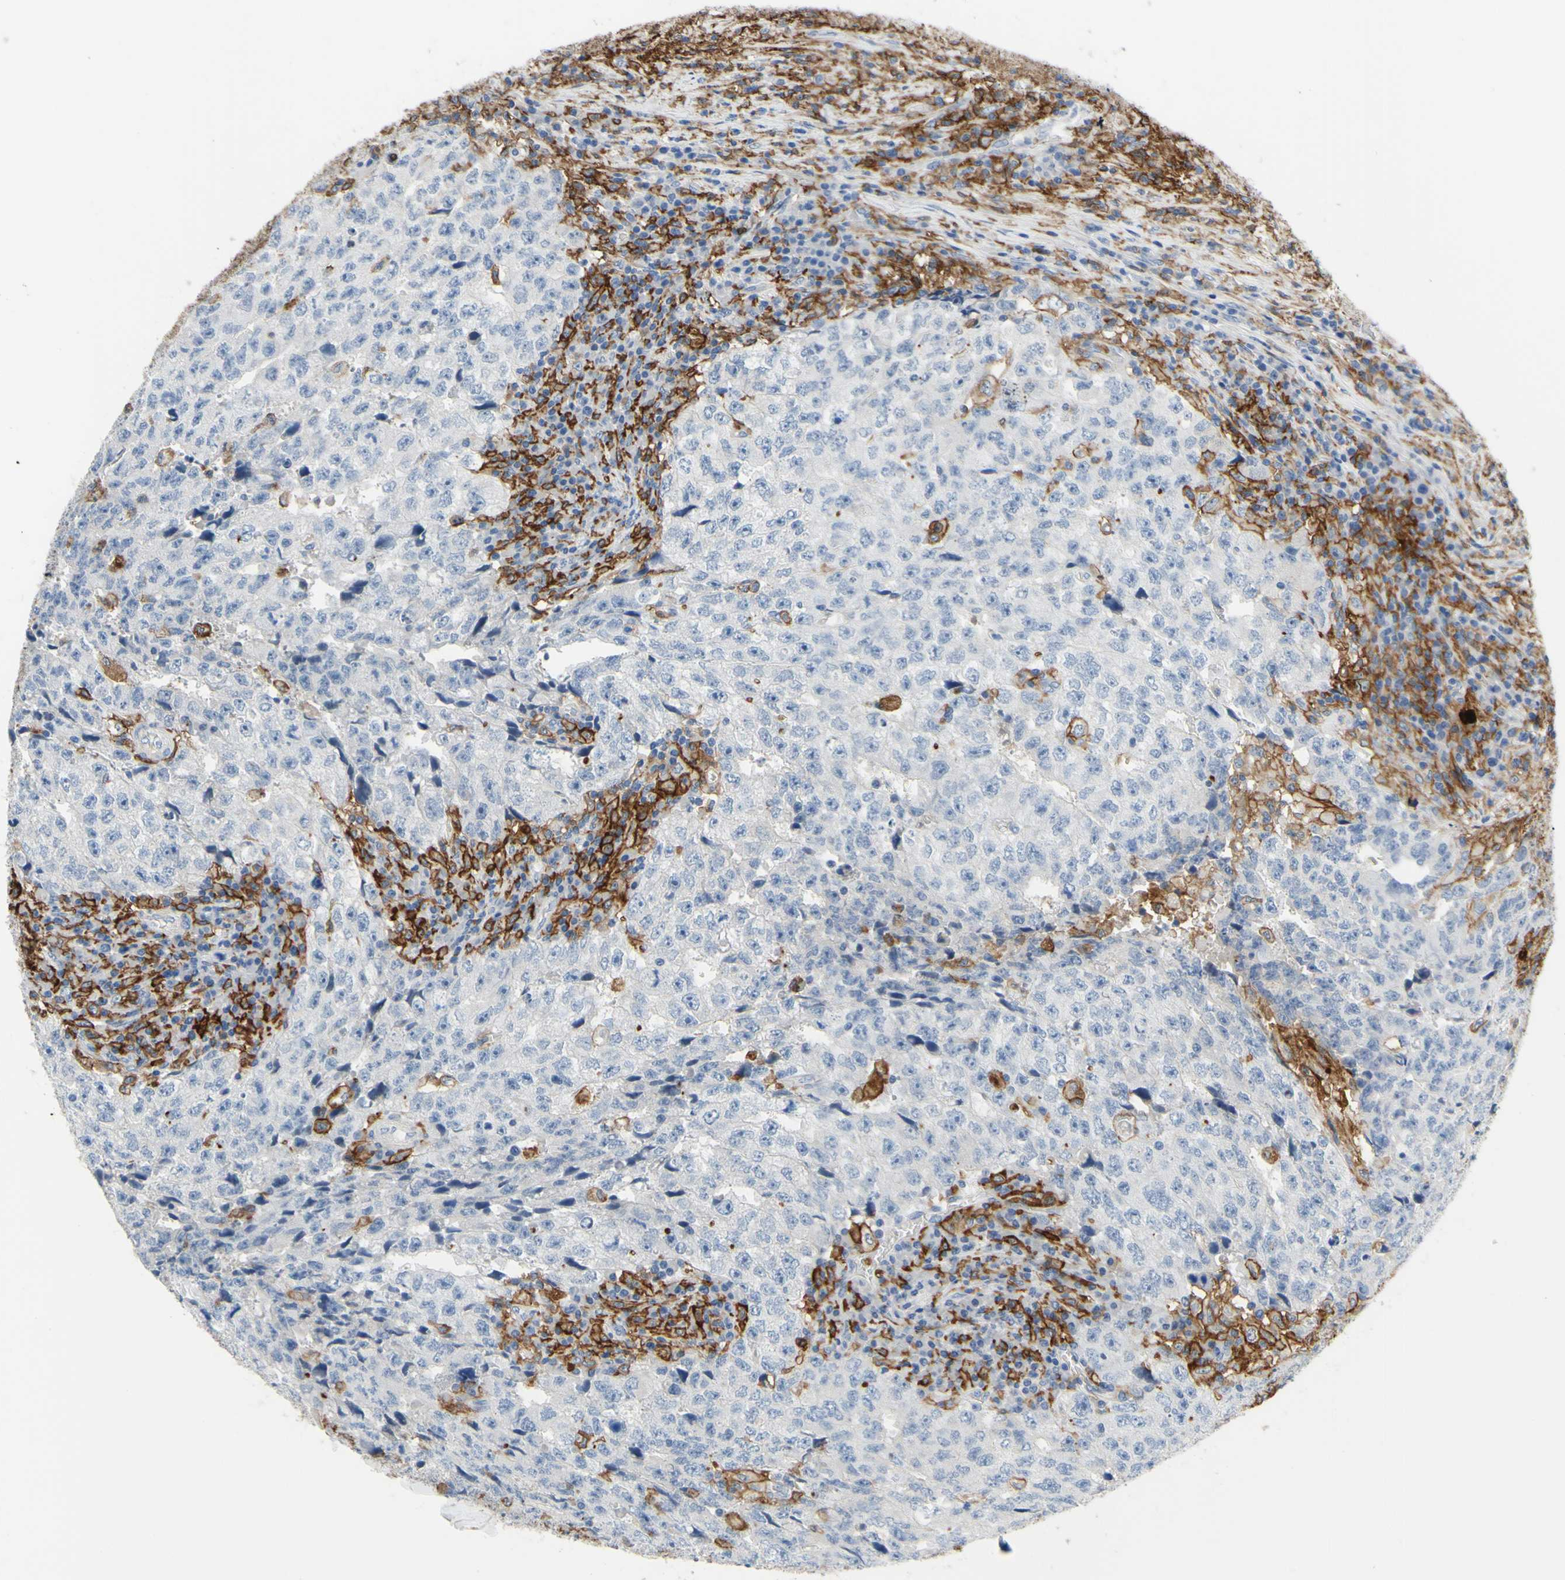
{"staining": {"intensity": "negative", "quantity": "none", "location": "none"}, "tissue": "testis cancer", "cell_type": "Tumor cells", "image_type": "cancer", "snomed": [{"axis": "morphology", "description": "Necrosis, NOS"}, {"axis": "morphology", "description": "Carcinoma, Embryonal, NOS"}, {"axis": "topography", "description": "Testis"}], "caption": "This is an immunohistochemistry (IHC) micrograph of human testis embryonal carcinoma. There is no positivity in tumor cells.", "gene": "FCGR2A", "patient": {"sex": "male", "age": 19}}